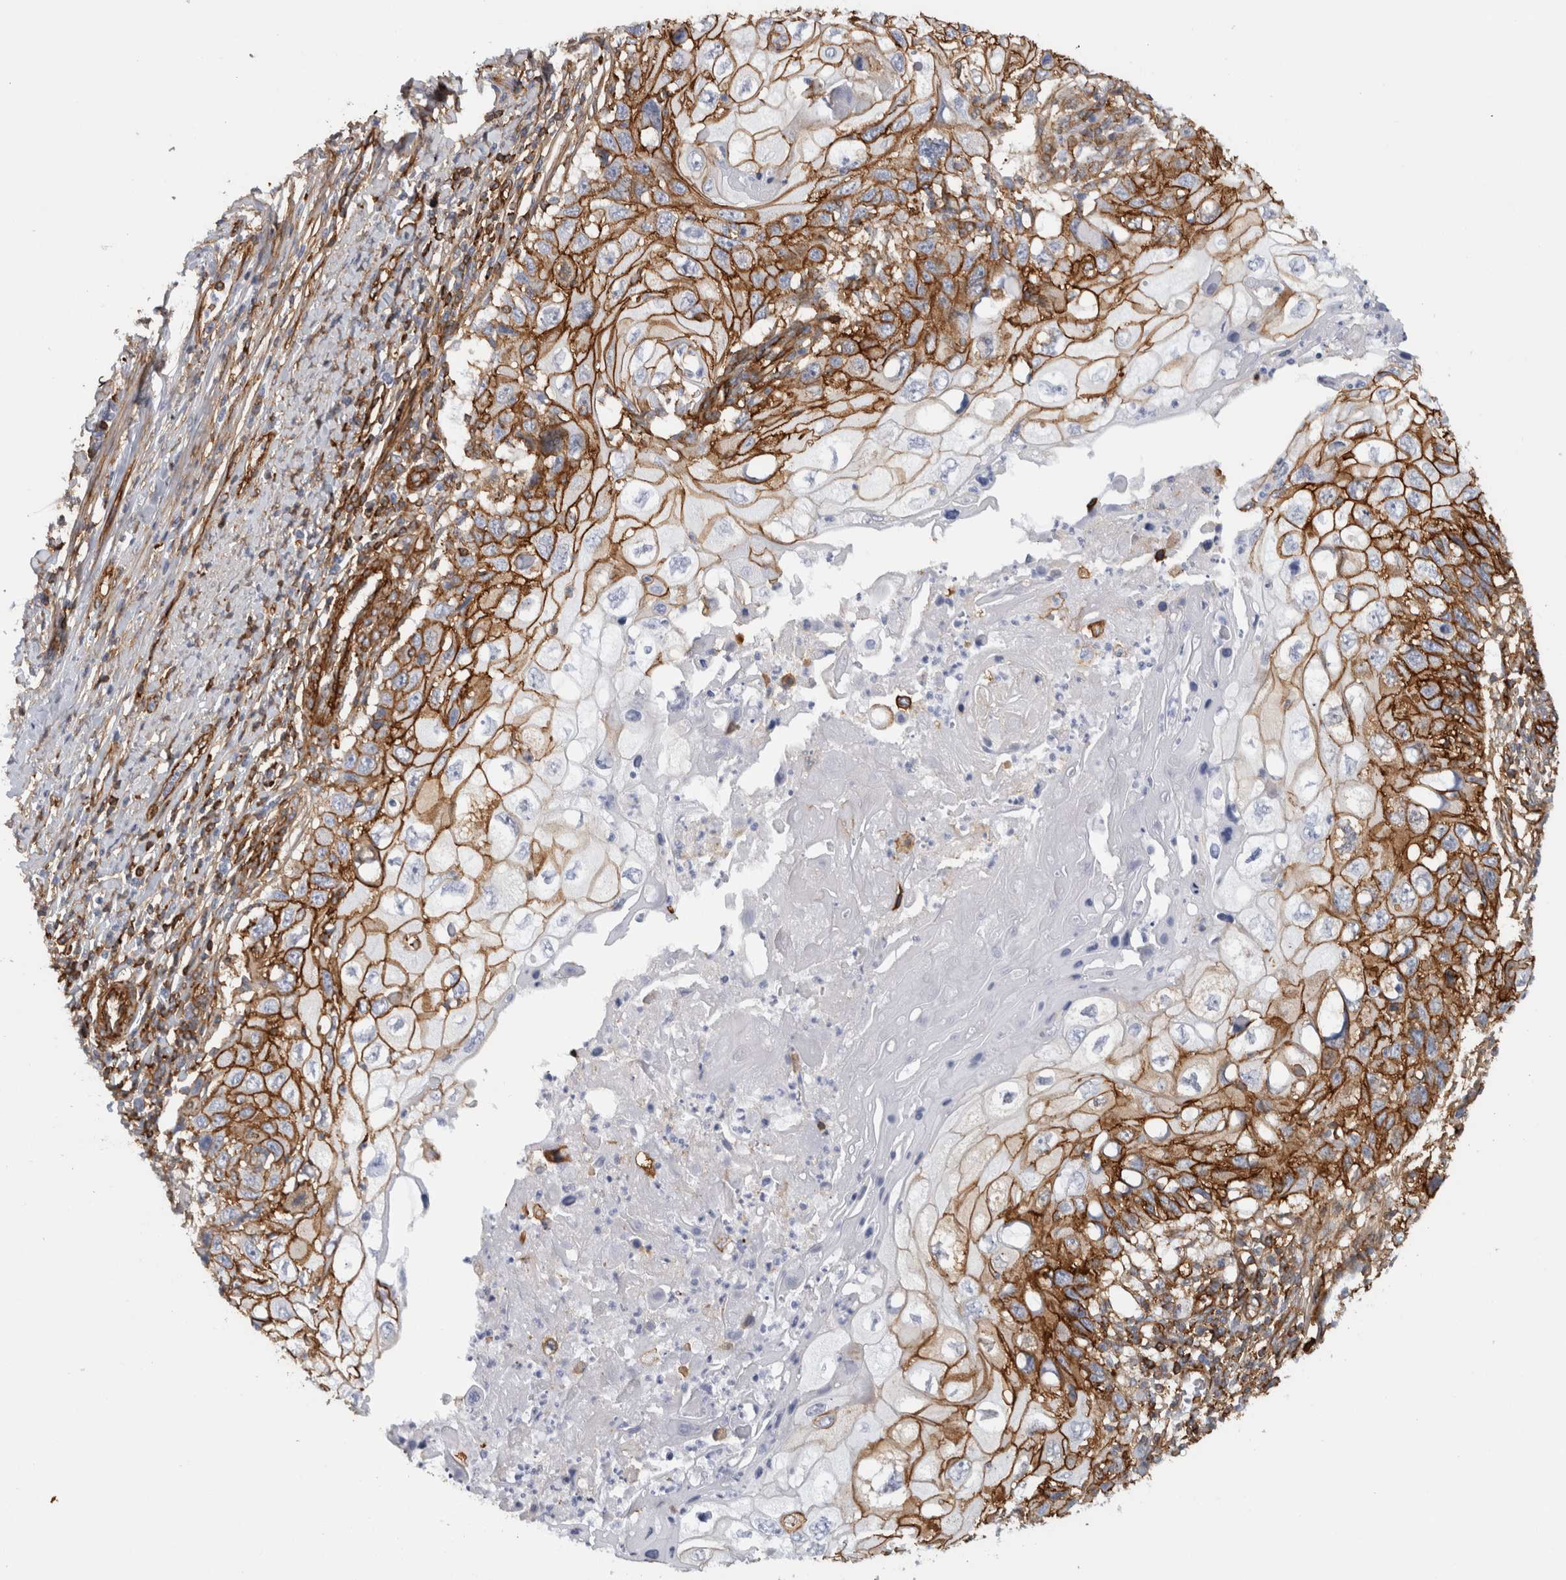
{"staining": {"intensity": "strong", "quantity": ">75%", "location": "cytoplasmic/membranous"}, "tissue": "cervical cancer", "cell_type": "Tumor cells", "image_type": "cancer", "snomed": [{"axis": "morphology", "description": "Squamous cell carcinoma, NOS"}, {"axis": "topography", "description": "Cervix"}], "caption": "Immunohistochemical staining of human cervical squamous cell carcinoma demonstrates high levels of strong cytoplasmic/membranous expression in approximately >75% of tumor cells.", "gene": "AHNAK", "patient": {"sex": "female", "age": 70}}